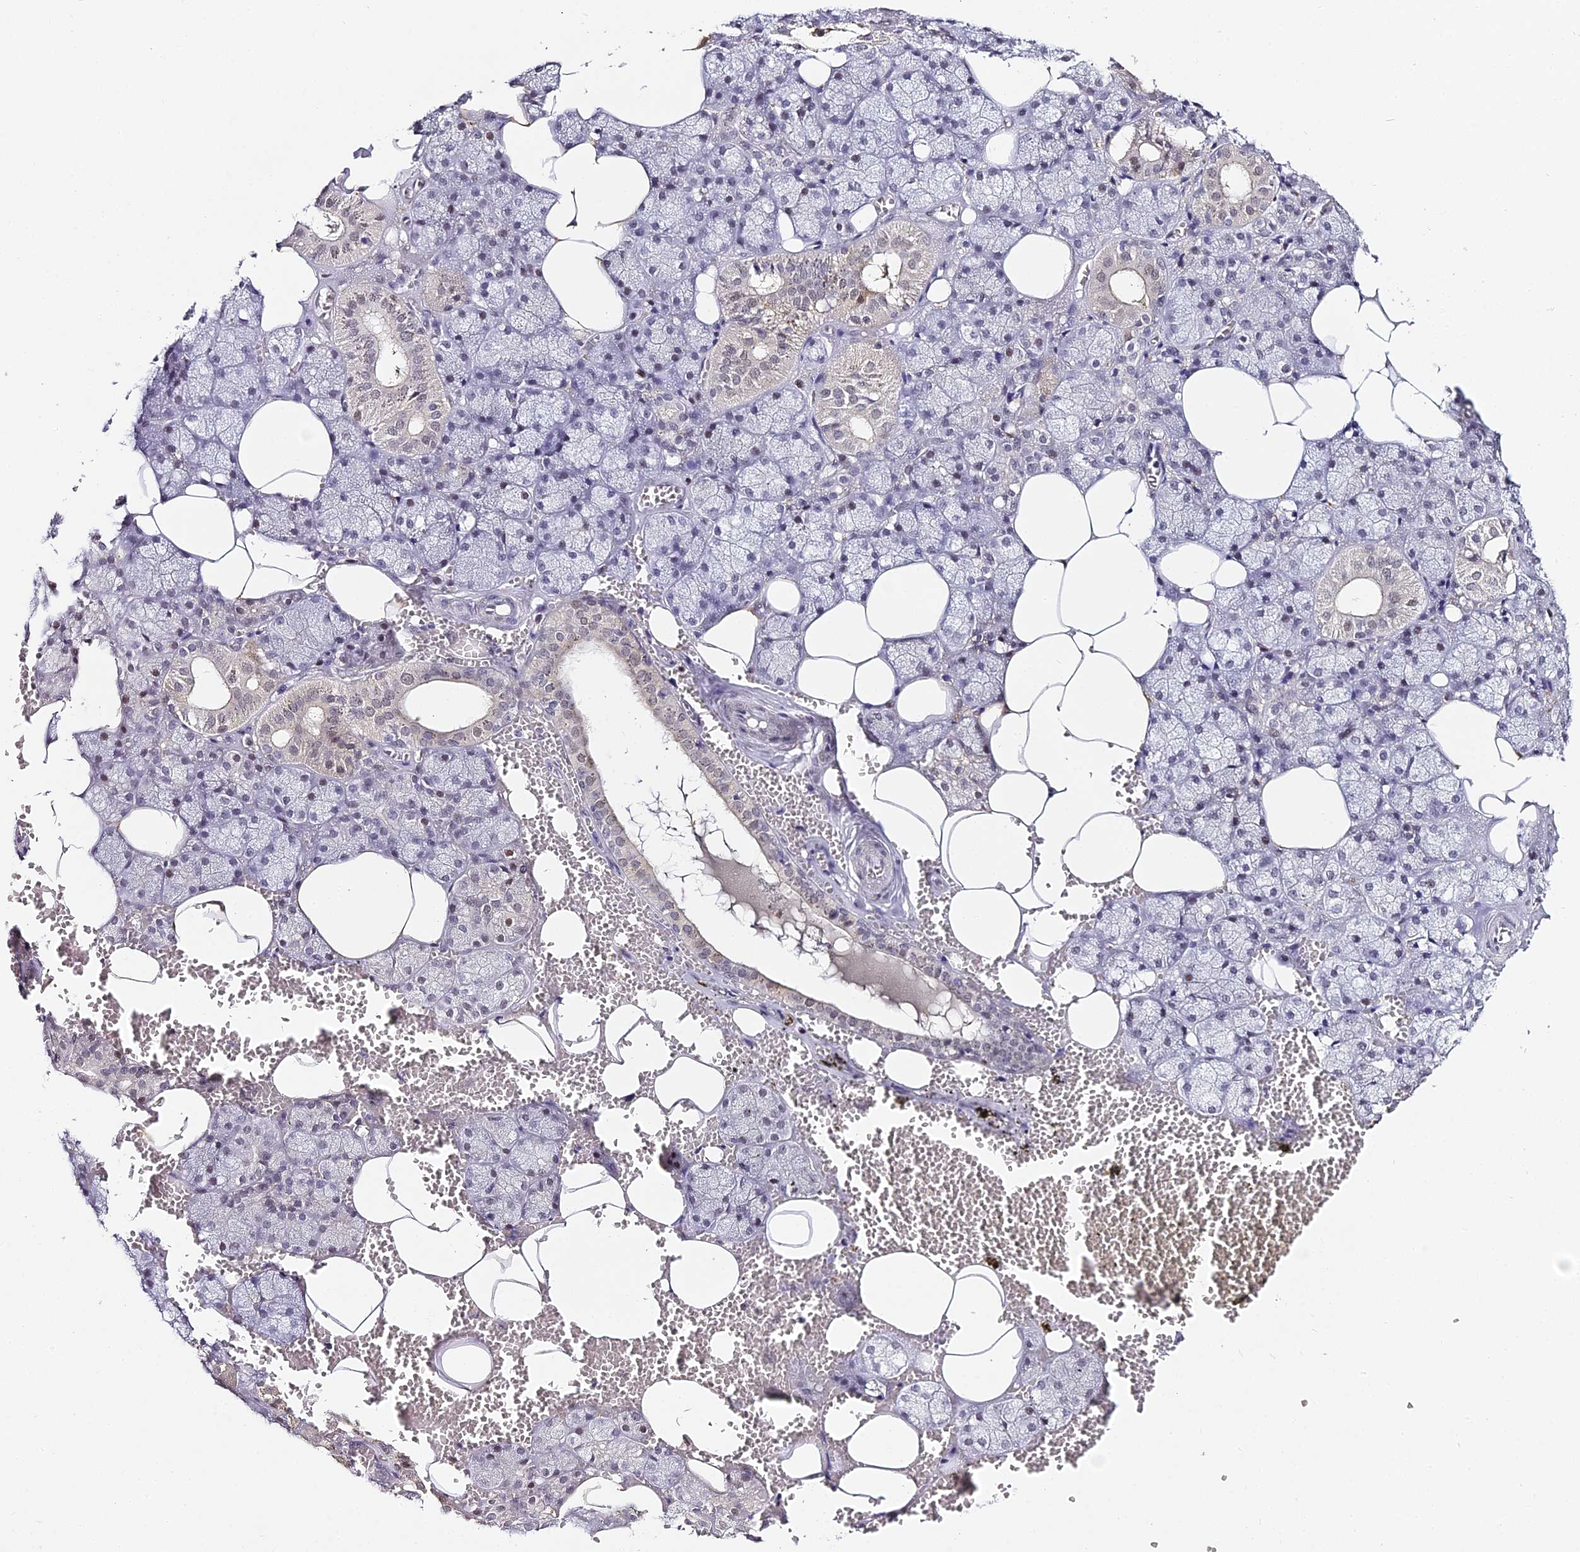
{"staining": {"intensity": "weak", "quantity": "<25%", "location": "nuclear"}, "tissue": "salivary gland", "cell_type": "Glandular cells", "image_type": "normal", "snomed": [{"axis": "morphology", "description": "Normal tissue, NOS"}, {"axis": "topography", "description": "Salivary gland"}], "caption": "Salivary gland was stained to show a protein in brown. There is no significant positivity in glandular cells. (Stains: DAB (3,3'-diaminobenzidine) immunohistochemistry with hematoxylin counter stain, Microscopy: brightfield microscopy at high magnification).", "gene": "ABHD14A", "patient": {"sex": "male", "age": 62}}